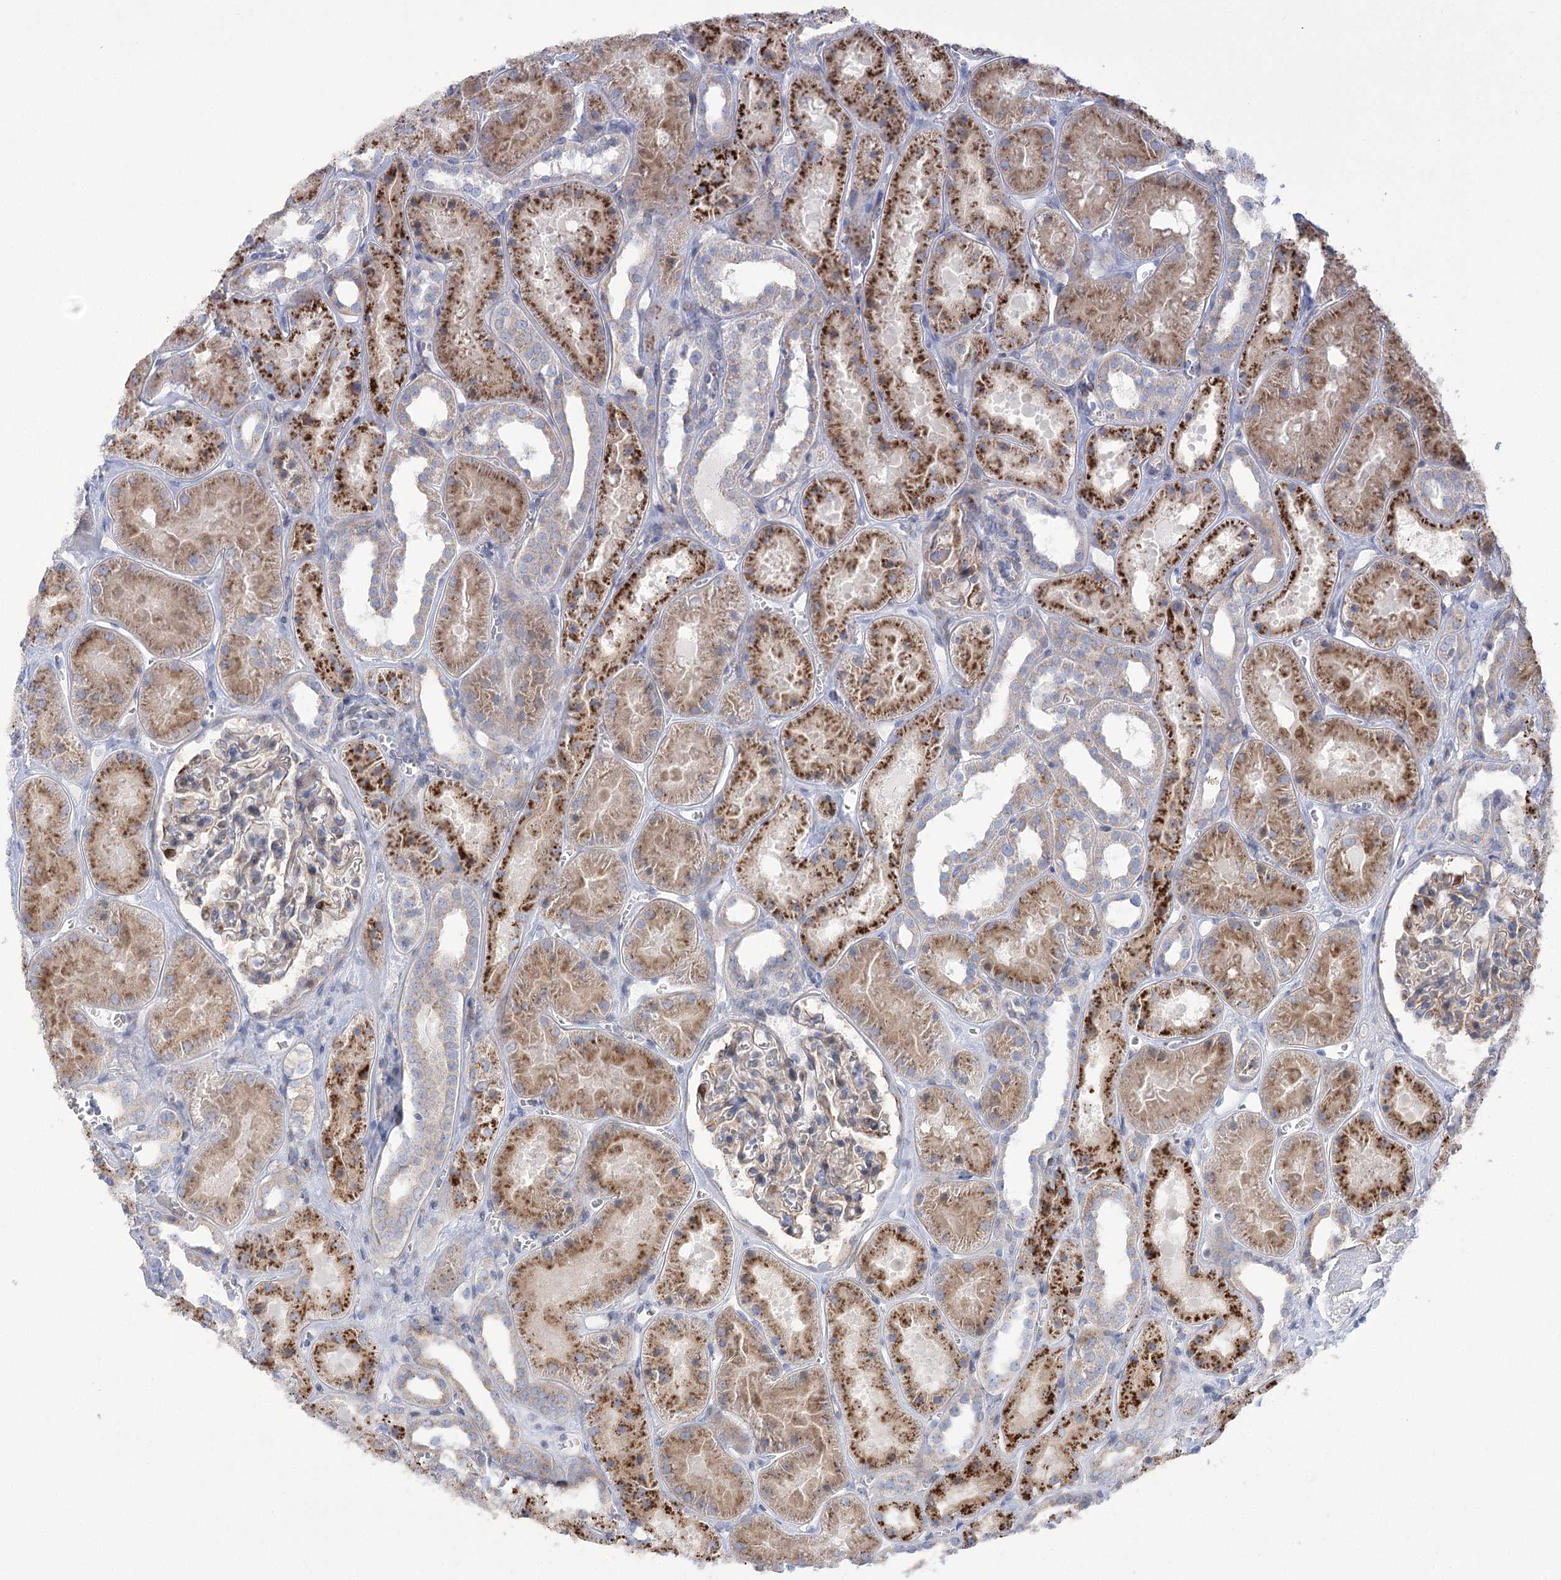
{"staining": {"intensity": "moderate", "quantity": "<25%", "location": "cytoplasmic/membranous,nuclear"}, "tissue": "kidney", "cell_type": "Cells in glomeruli", "image_type": "normal", "snomed": [{"axis": "morphology", "description": "Normal tissue, NOS"}, {"axis": "topography", "description": "Kidney"}], "caption": "Unremarkable kidney was stained to show a protein in brown. There is low levels of moderate cytoplasmic/membranous,nuclear expression in about <25% of cells in glomeruli. Using DAB (3,3'-diaminobenzidine) (brown) and hematoxylin (blue) stains, captured at high magnification using brightfield microscopy.", "gene": "NME7", "patient": {"sex": "female", "age": 41}}